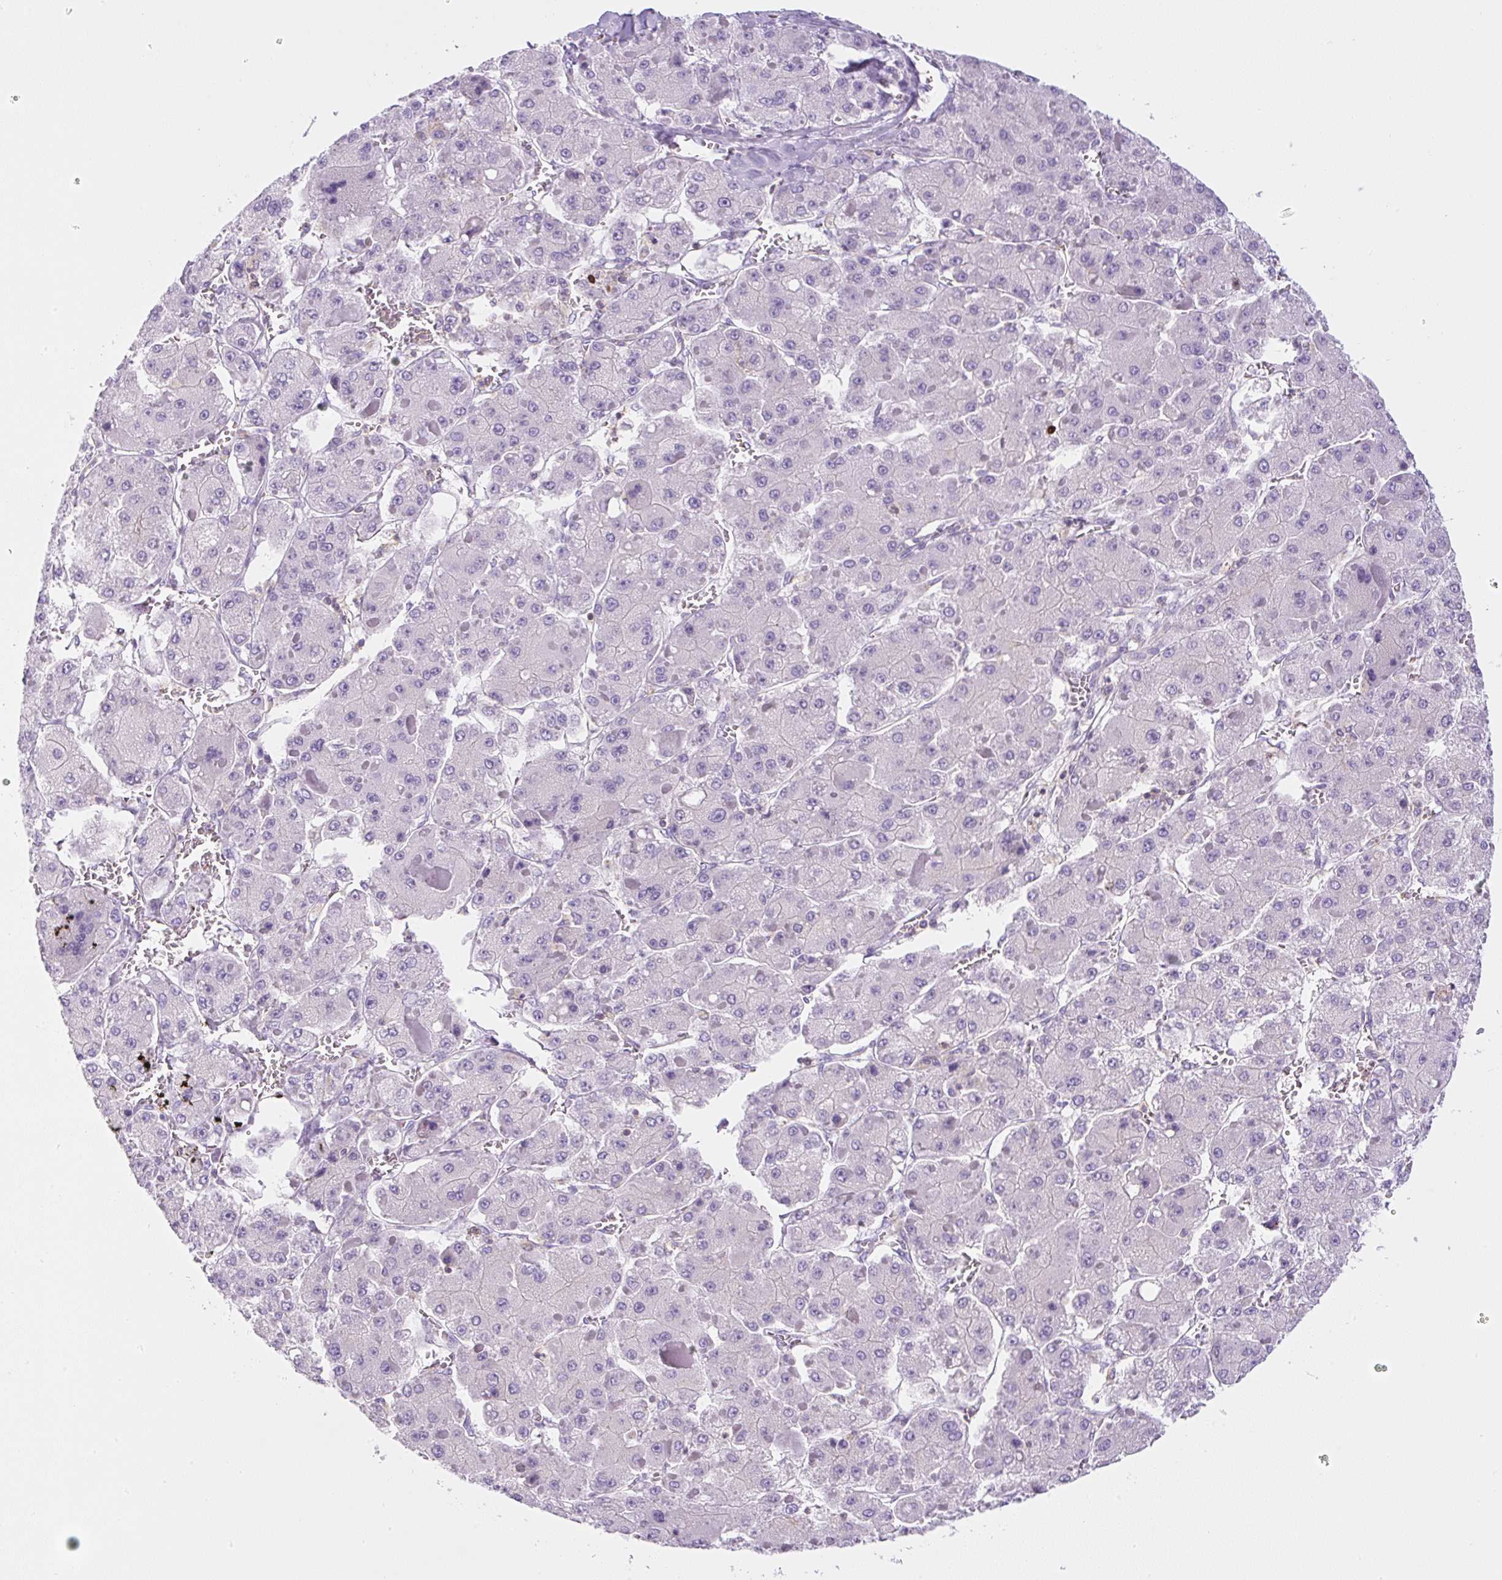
{"staining": {"intensity": "negative", "quantity": "none", "location": "none"}, "tissue": "liver cancer", "cell_type": "Tumor cells", "image_type": "cancer", "snomed": [{"axis": "morphology", "description": "Carcinoma, Hepatocellular, NOS"}, {"axis": "topography", "description": "Liver"}], "caption": "A histopathology image of human liver hepatocellular carcinoma is negative for staining in tumor cells. Brightfield microscopy of IHC stained with DAB (3,3'-diaminobenzidine) (brown) and hematoxylin (blue), captured at high magnification.", "gene": "PIP5KL1", "patient": {"sex": "female", "age": 73}}